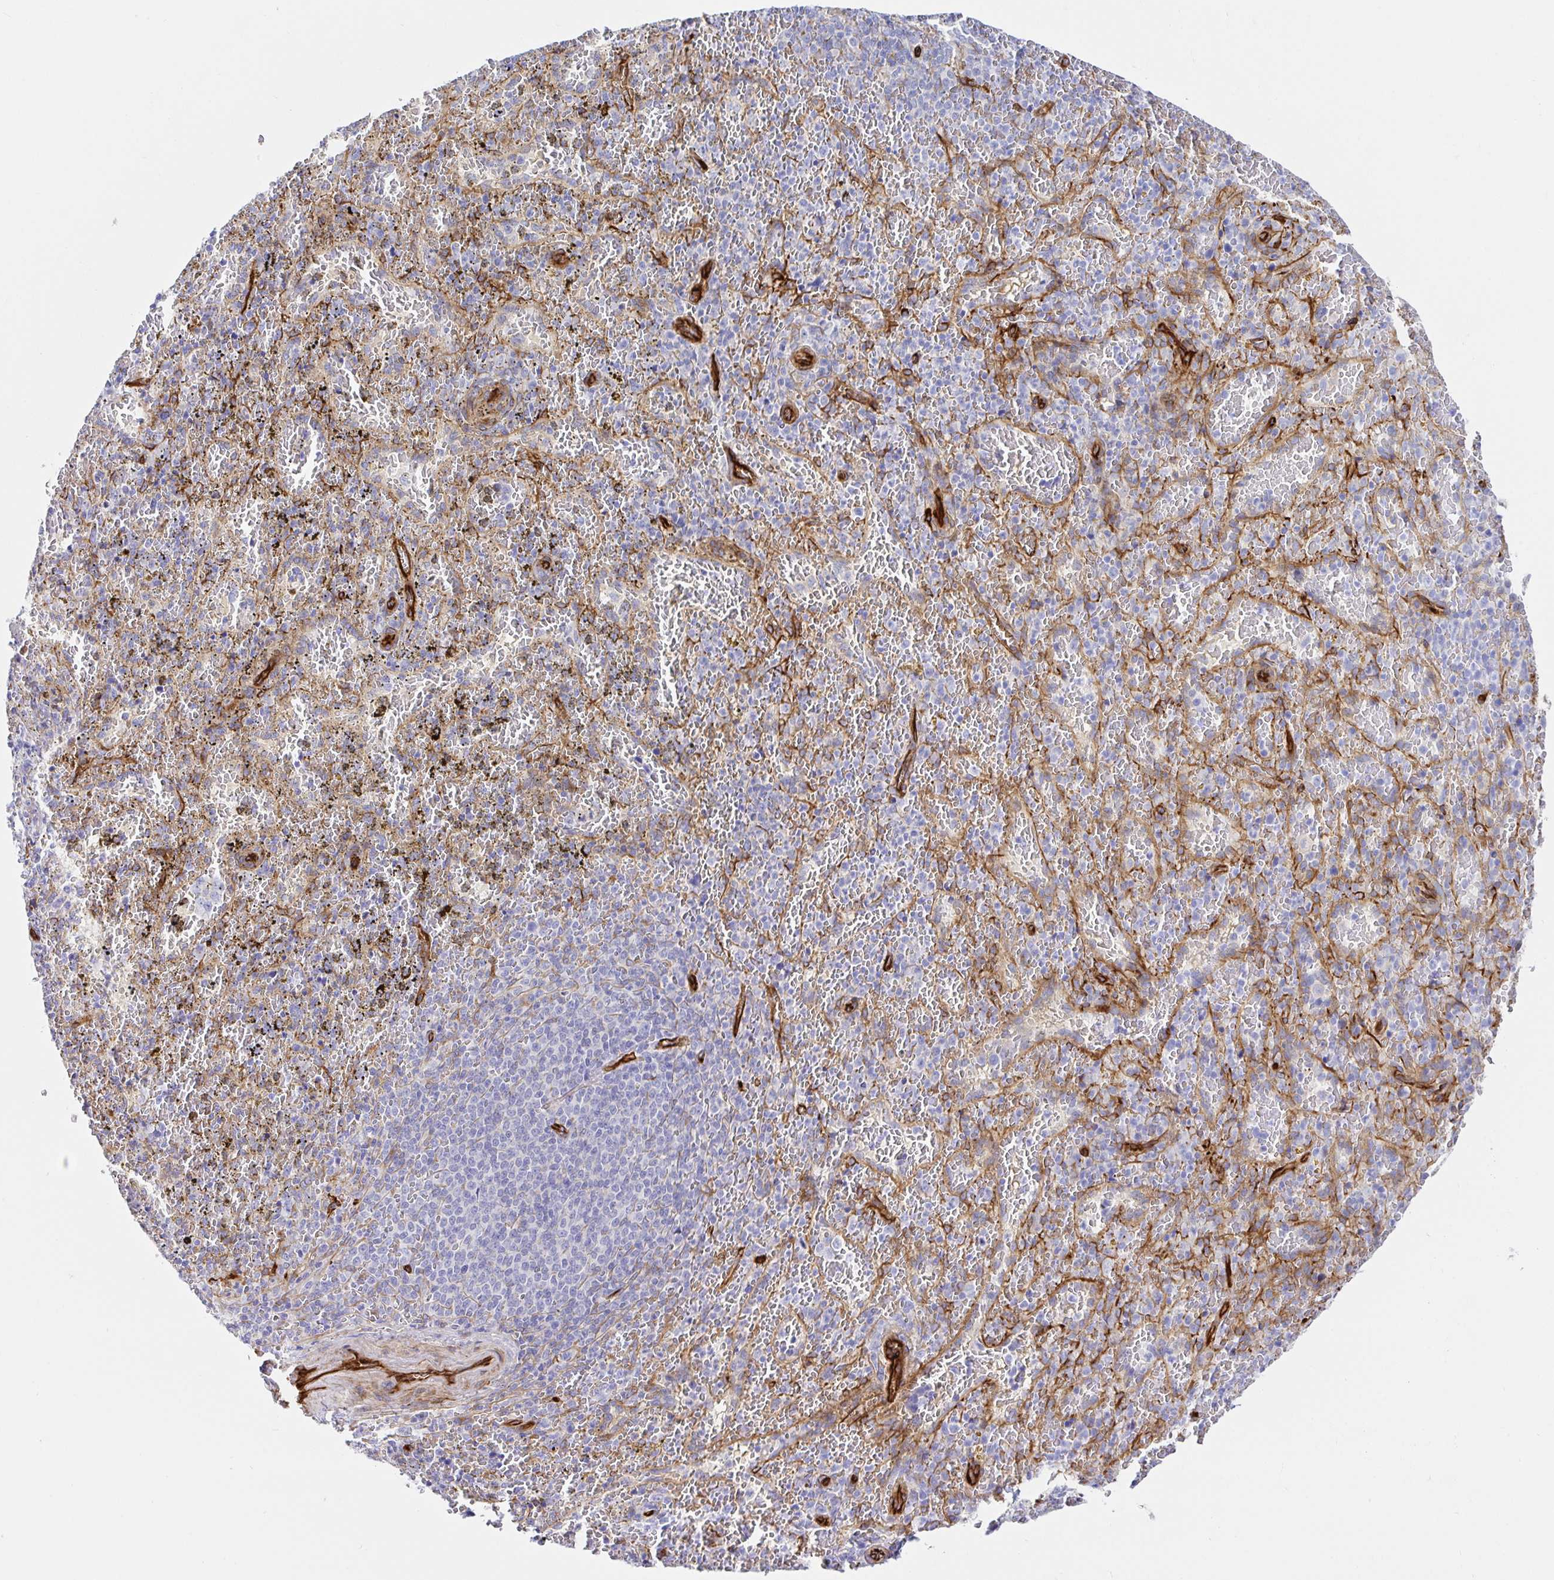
{"staining": {"intensity": "negative", "quantity": "none", "location": "none"}, "tissue": "spleen", "cell_type": "Cells in red pulp", "image_type": "normal", "snomed": [{"axis": "morphology", "description": "Normal tissue, NOS"}, {"axis": "topography", "description": "Spleen"}], "caption": "The IHC image has no significant positivity in cells in red pulp of spleen.", "gene": "DOCK1", "patient": {"sex": "female", "age": 50}}